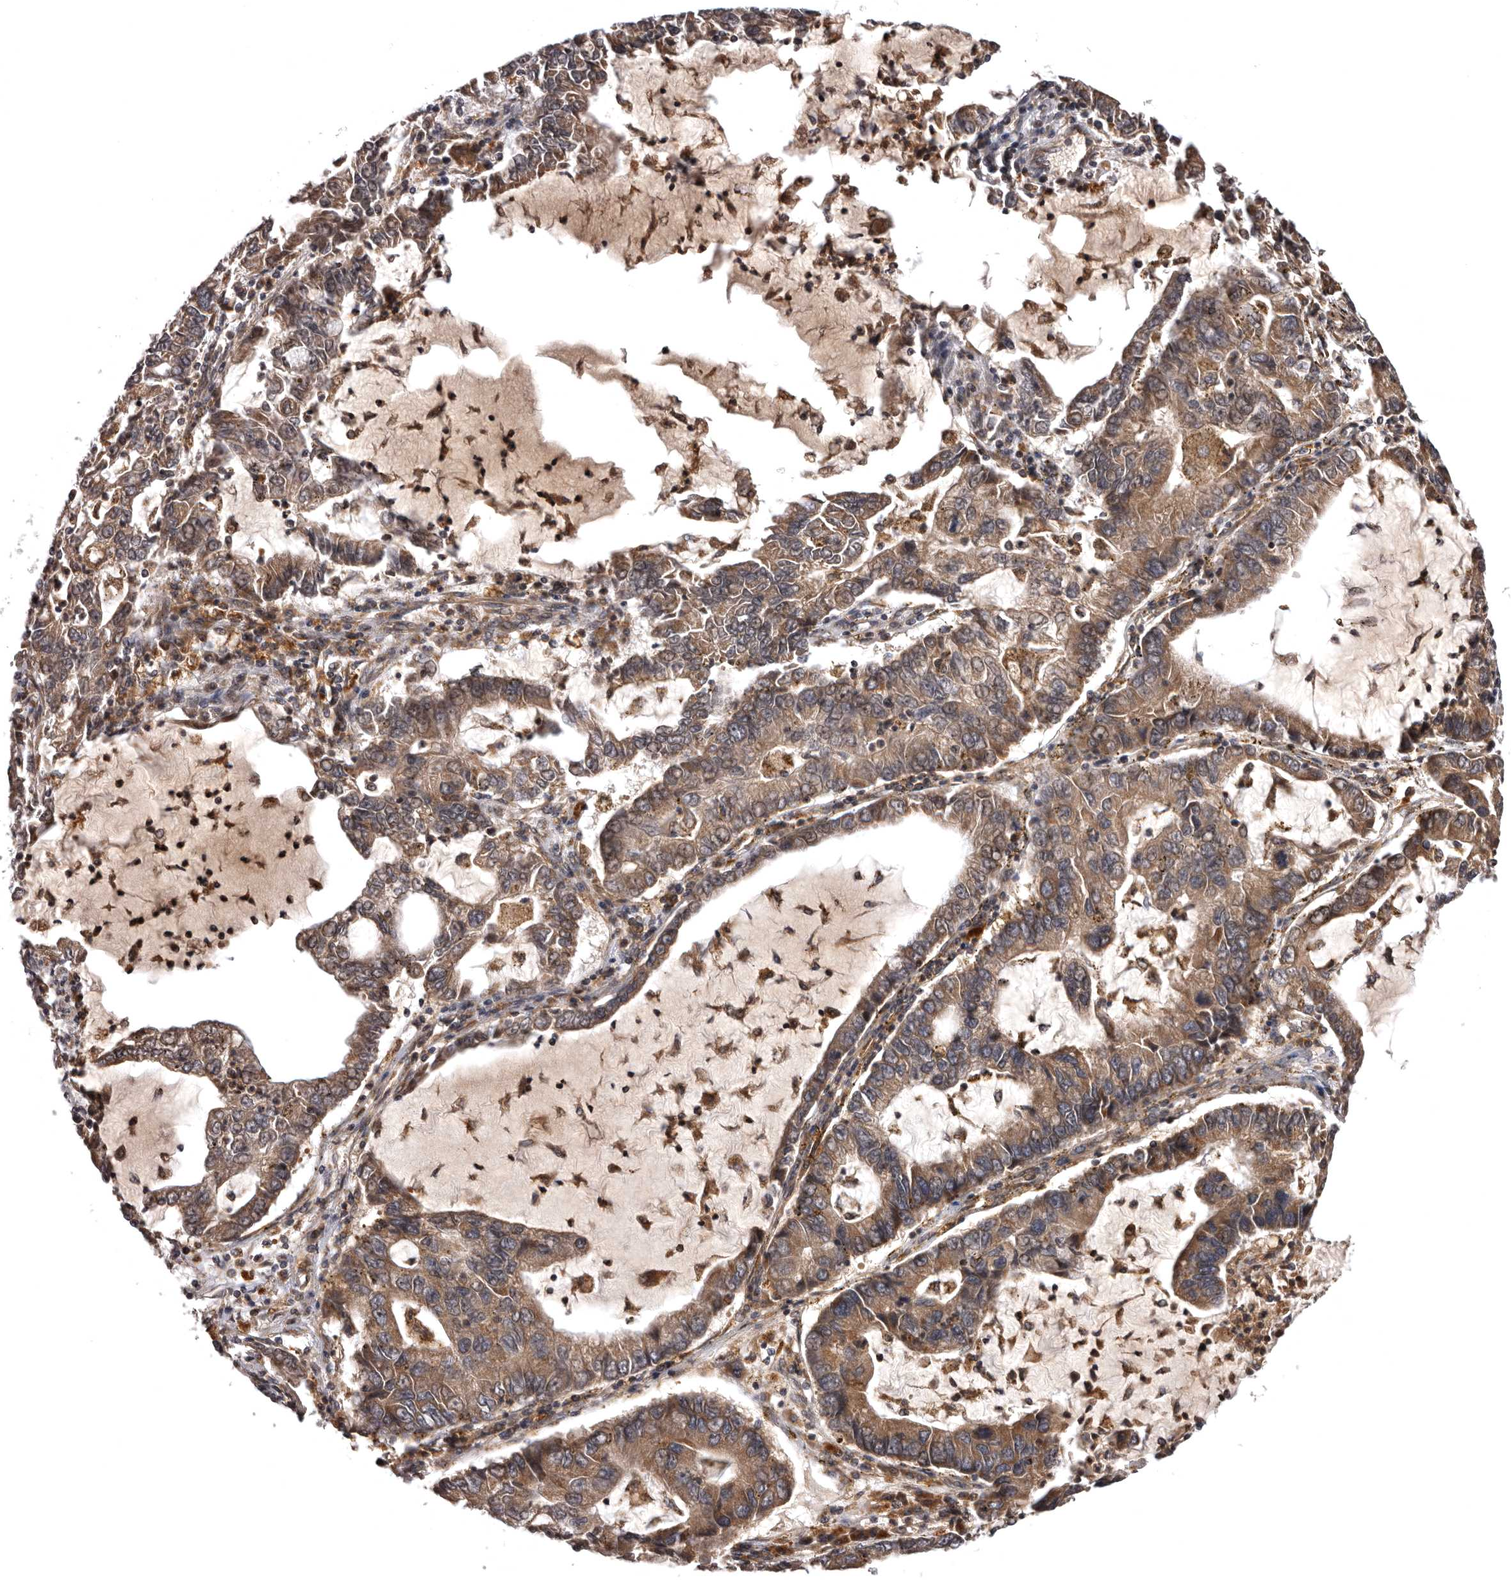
{"staining": {"intensity": "moderate", "quantity": ">75%", "location": "cytoplasmic/membranous"}, "tissue": "lung cancer", "cell_type": "Tumor cells", "image_type": "cancer", "snomed": [{"axis": "morphology", "description": "Adenocarcinoma, NOS"}, {"axis": "topography", "description": "Lung"}], "caption": "IHC photomicrograph of neoplastic tissue: human adenocarcinoma (lung) stained using immunohistochemistry (IHC) reveals medium levels of moderate protein expression localized specifically in the cytoplasmic/membranous of tumor cells, appearing as a cytoplasmic/membranous brown color.", "gene": "ADCY2", "patient": {"sex": "female", "age": 51}}